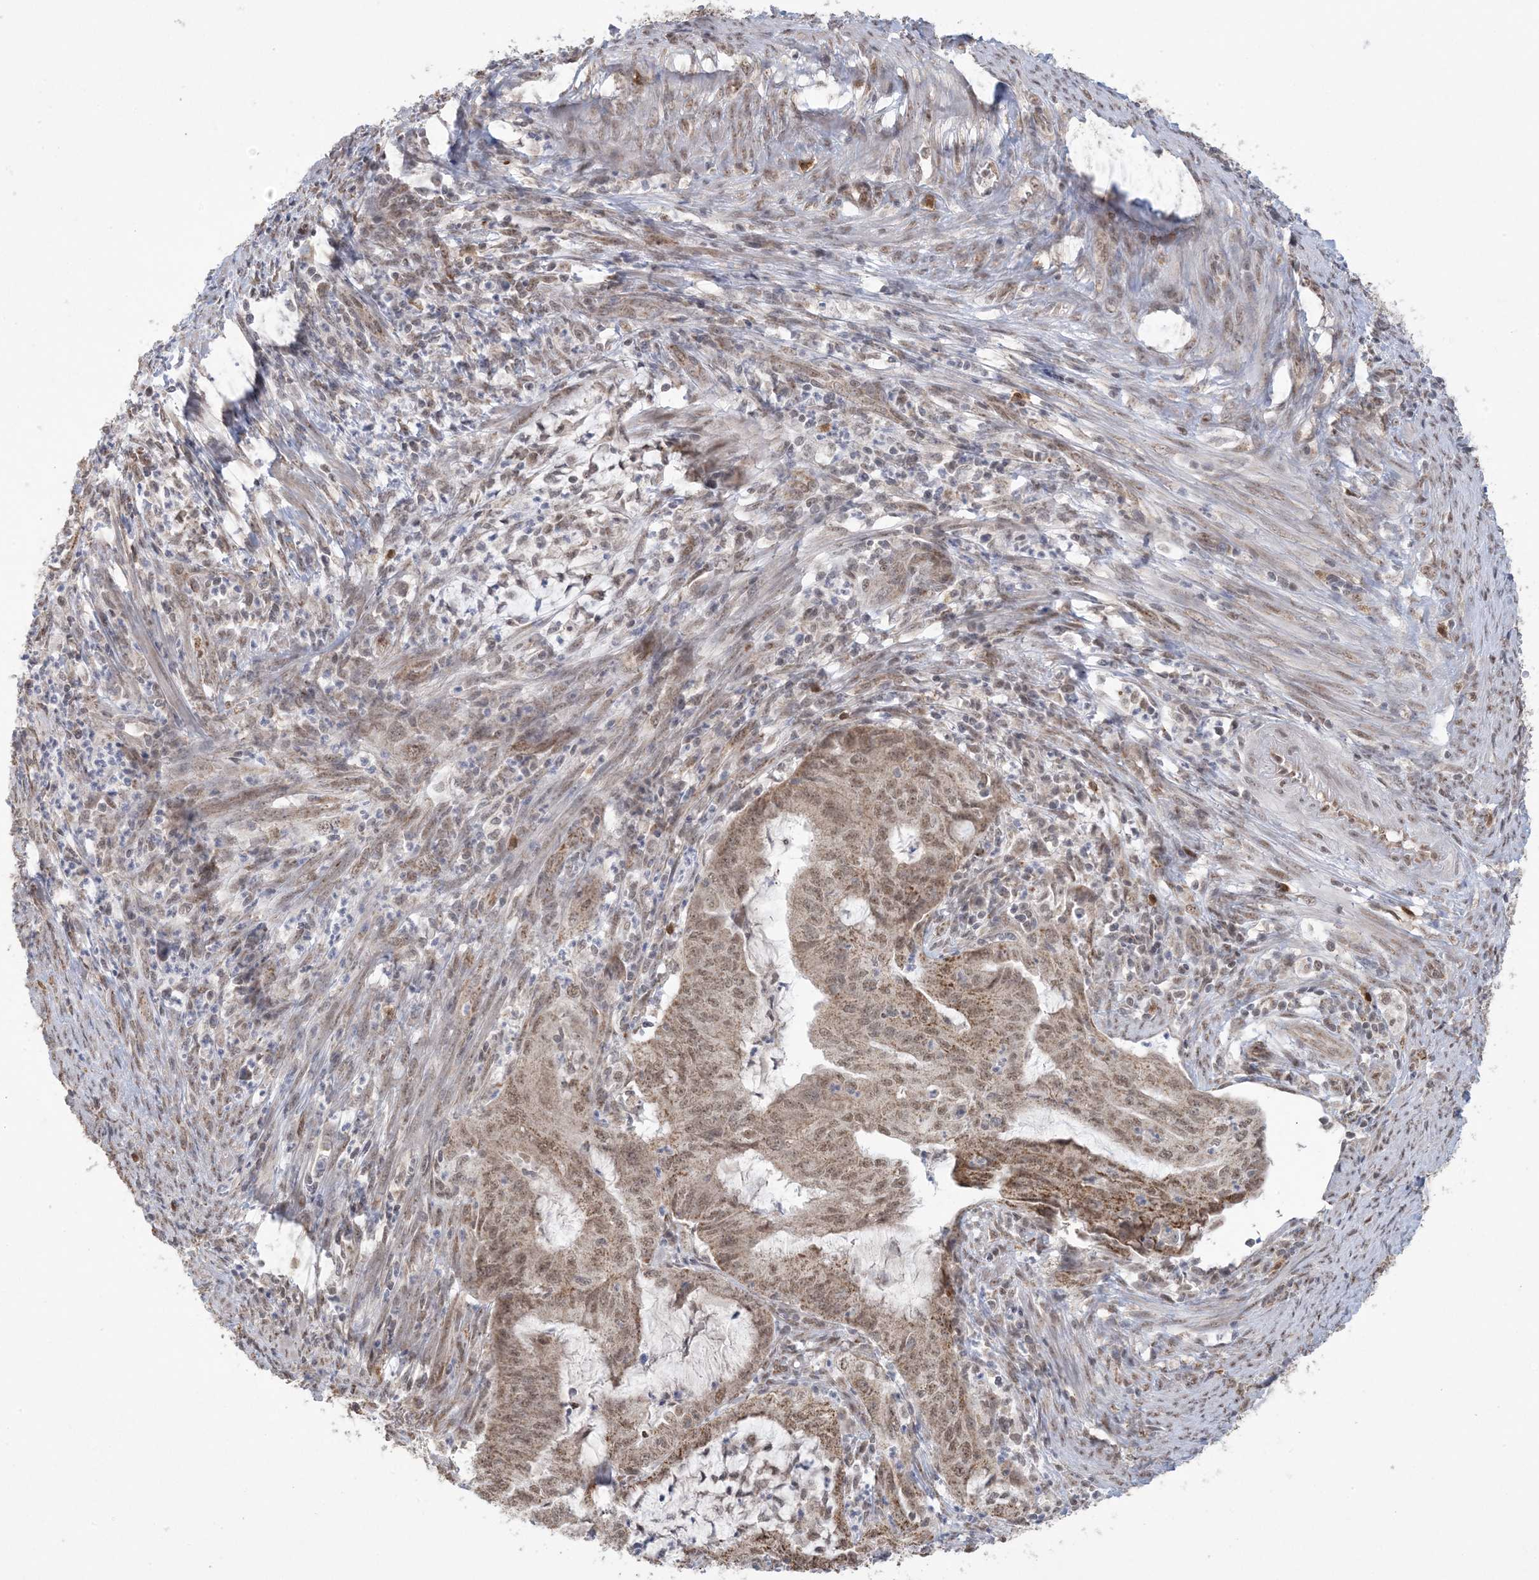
{"staining": {"intensity": "moderate", "quantity": ">75%", "location": "cytoplasmic/membranous,nuclear"}, "tissue": "endometrial cancer", "cell_type": "Tumor cells", "image_type": "cancer", "snomed": [{"axis": "morphology", "description": "Adenocarcinoma, NOS"}, {"axis": "topography", "description": "Endometrium"}], "caption": "A histopathology image showing moderate cytoplasmic/membranous and nuclear expression in about >75% of tumor cells in adenocarcinoma (endometrial), as visualized by brown immunohistochemical staining.", "gene": "TRMT10C", "patient": {"sex": "female", "age": 51}}